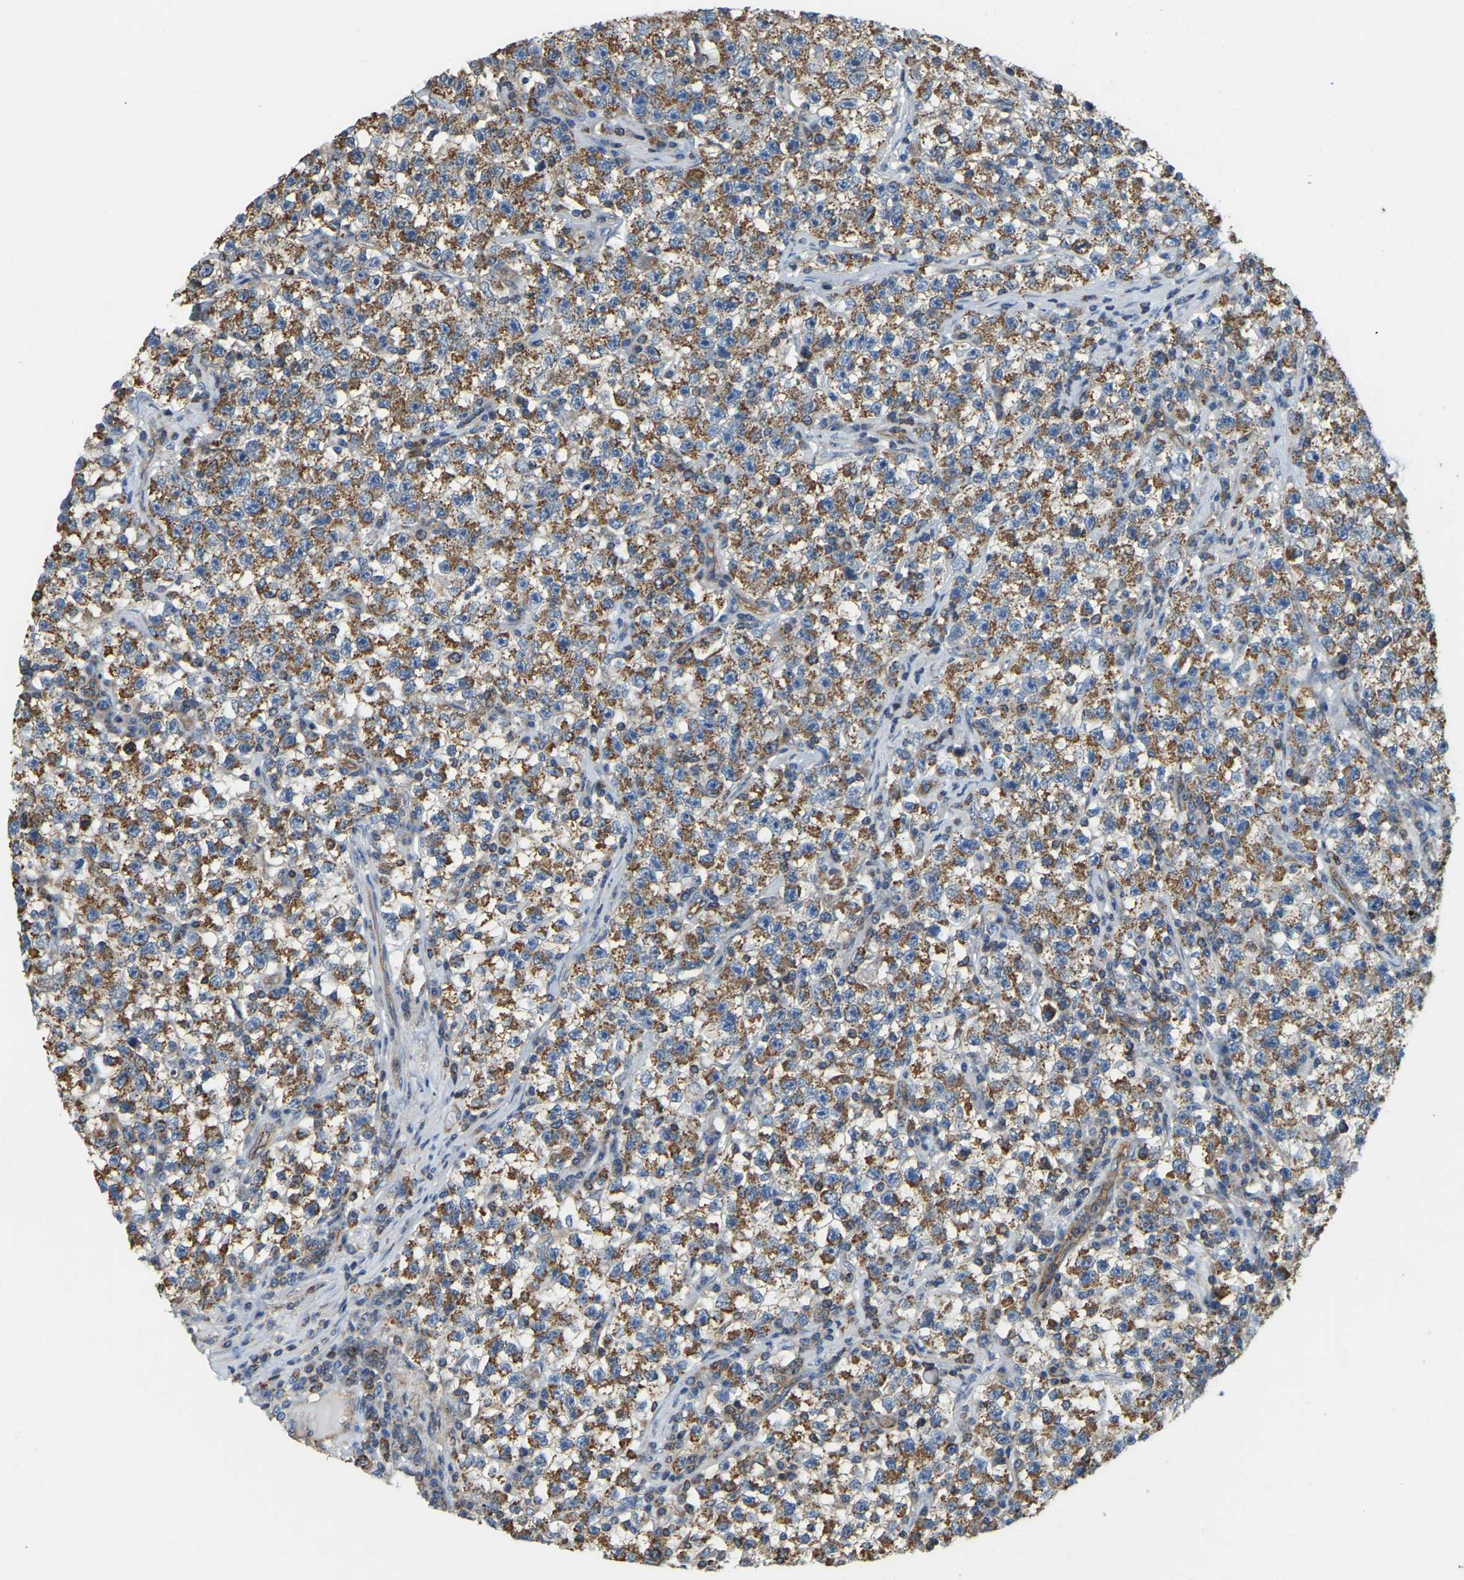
{"staining": {"intensity": "moderate", "quantity": ">75%", "location": "cytoplasmic/membranous"}, "tissue": "testis cancer", "cell_type": "Tumor cells", "image_type": "cancer", "snomed": [{"axis": "morphology", "description": "Seminoma, NOS"}, {"axis": "topography", "description": "Testis"}], "caption": "Approximately >75% of tumor cells in testis cancer reveal moderate cytoplasmic/membranous protein expression as visualized by brown immunohistochemical staining.", "gene": "AHNAK", "patient": {"sex": "male", "age": 22}}